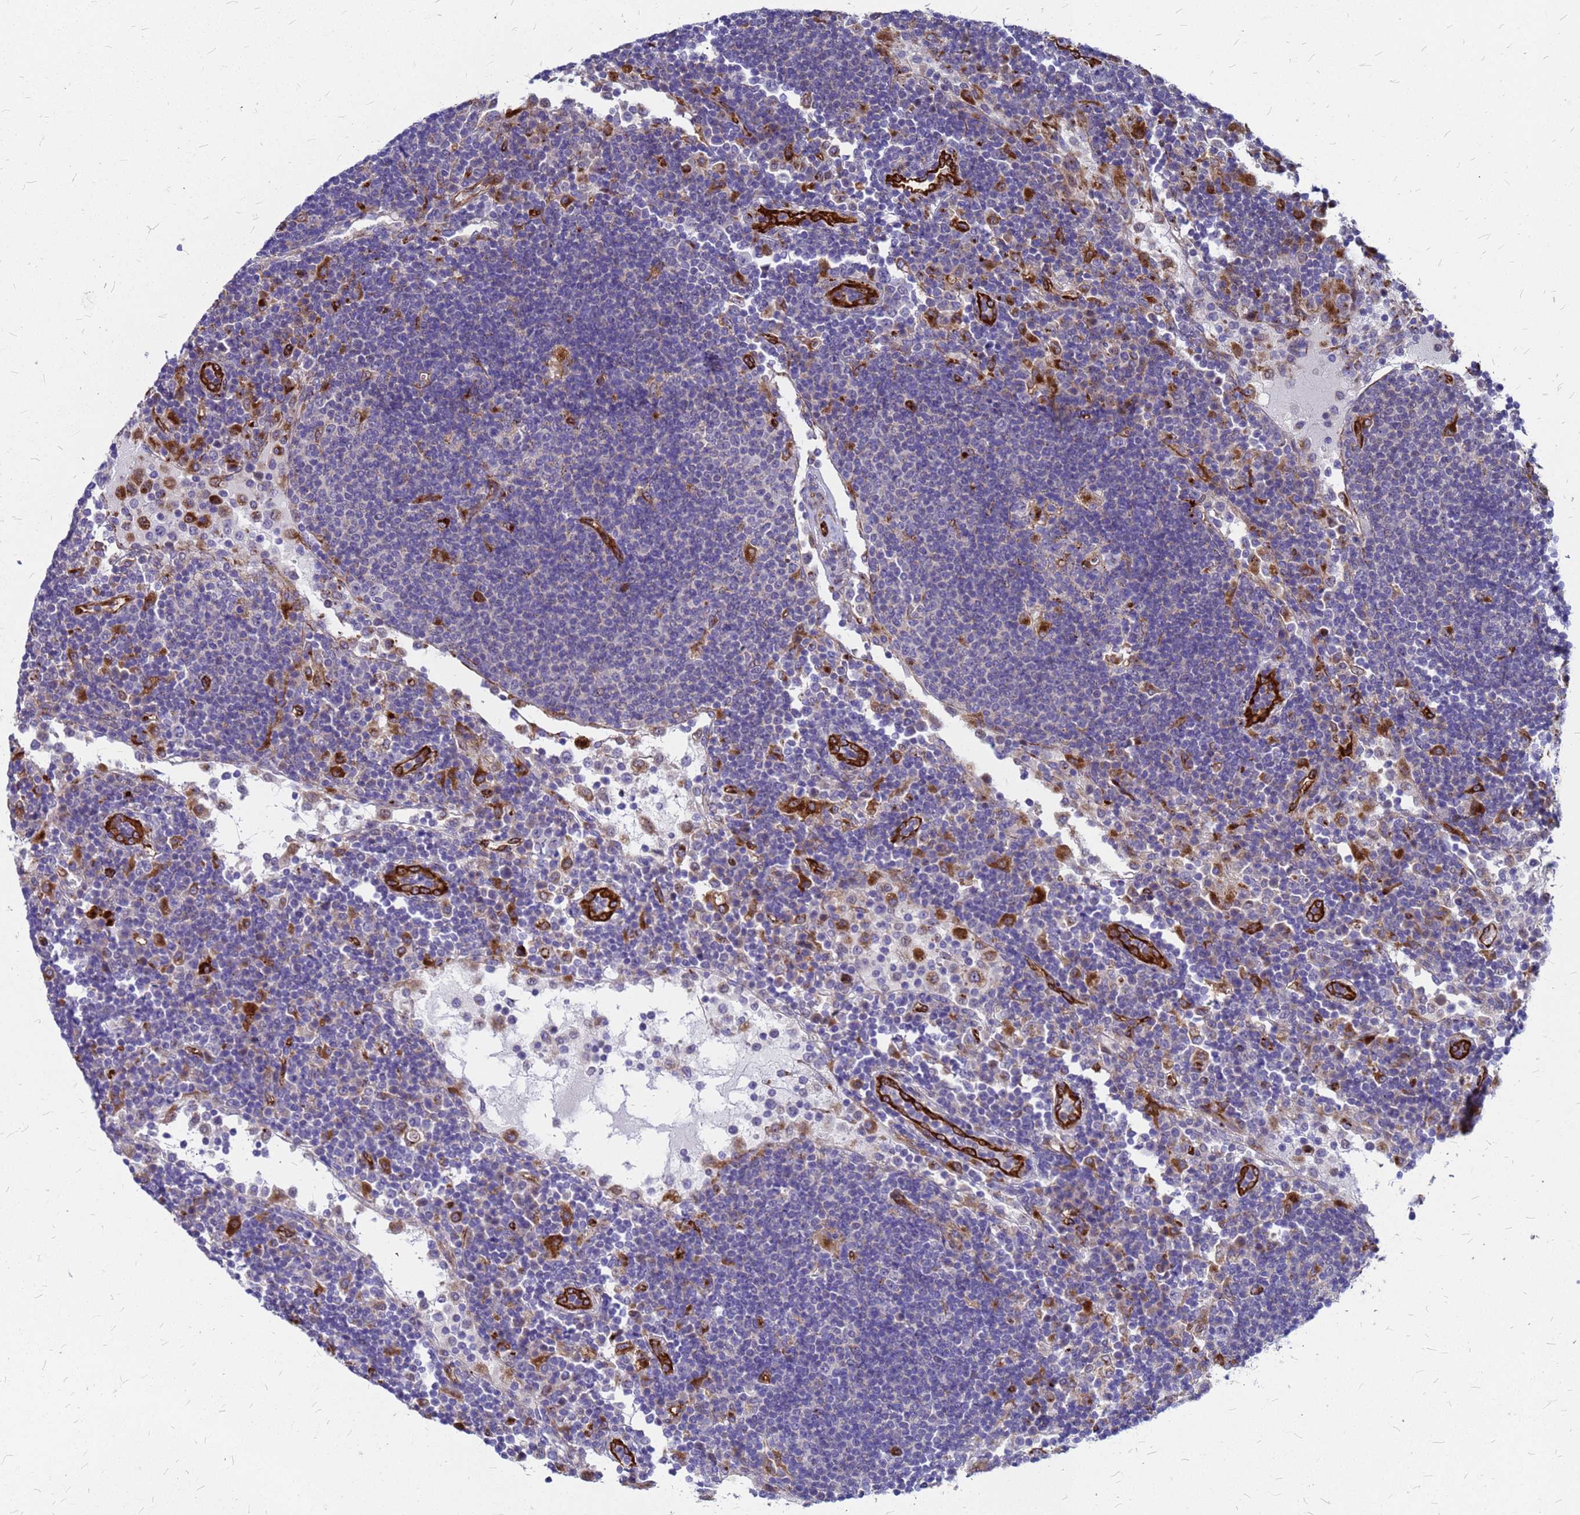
{"staining": {"intensity": "moderate", "quantity": "<25%", "location": "cytoplasmic/membranous,nuclear"}, "tissue": "lymph node", "cell_type": "Non-germinal center cells", "image_type": "normal", "snomed": [{"axis": "morphology", "description": "Normal tissue, NOS"}, {"axis": "topography", "description": "Lymph node"}], "caption": "Immunohistochemistry (DAB) staining of unremarkable human lymph node exhibits moderate cytoplasmic/membranous,nuclear protein positivity in about <25% of non-germinal center cells.", "gene": "NOSTRIN", "patient": {"sex": "female", "age": 53}}